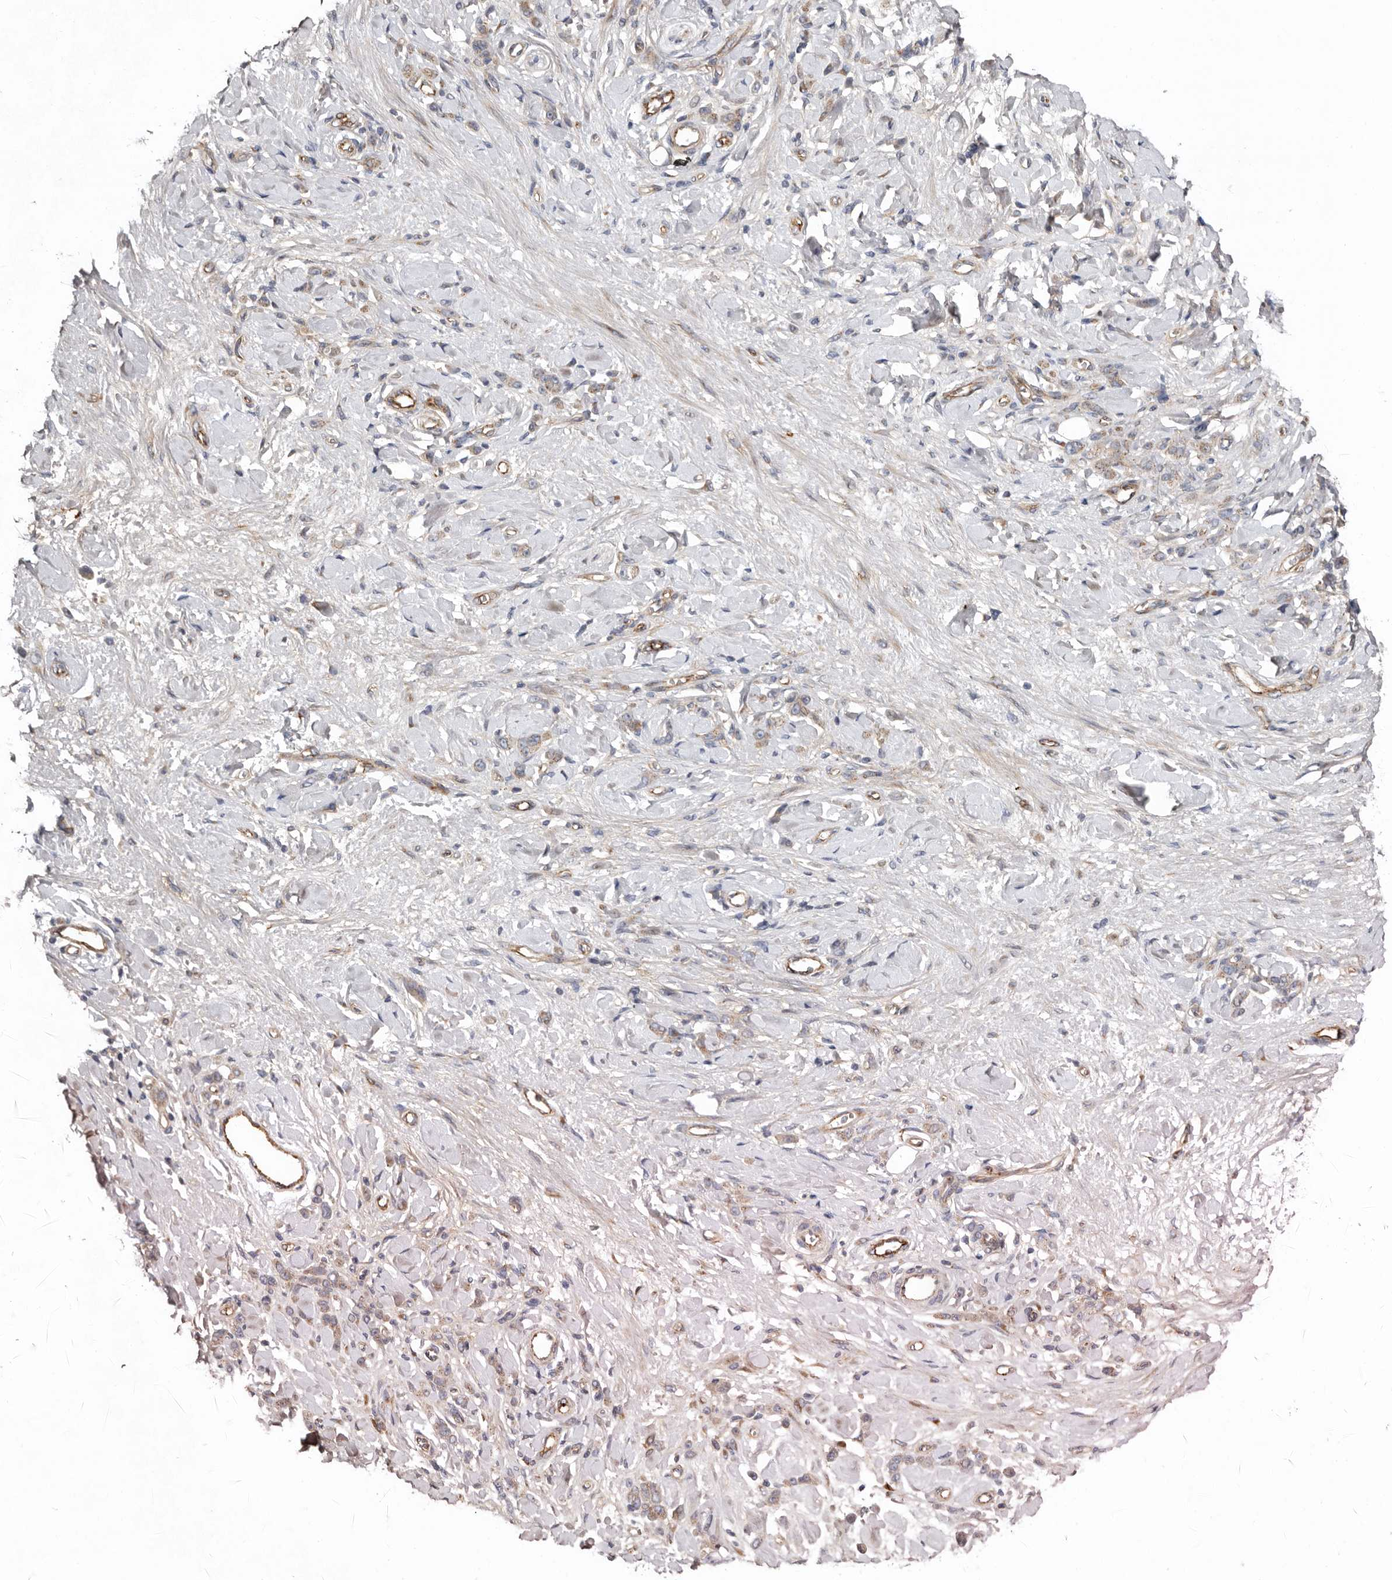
{"staining": {"intensity": "weak", "quantity": "25%-75%", "location": "cytoplasmic/membranous"}, "tissue": "stomach cancer", "cell_type": "Tumor cells", "image_type": "cancer", "snomed": [{"axis": "morphology", "description": "Normal tissue, NOS"}, {"axis": "morphology", "description": "Adenocarcinoma, NOS"}, {"axis": "topography", "description": "Stomach"}], "caption": "Protein staining by immunohistochemistry displays weak cytoplasmic/membranous expression in about 25%-75% of tumor cells in stomach adenocarcinoma. The protein of interest is stained brown, and the nuclei are stained in blue (DAB IHC with brightfield microscopy, high magnification).", "gene": "LUZP1", "patient": {"sex": "male", "age": 82}}